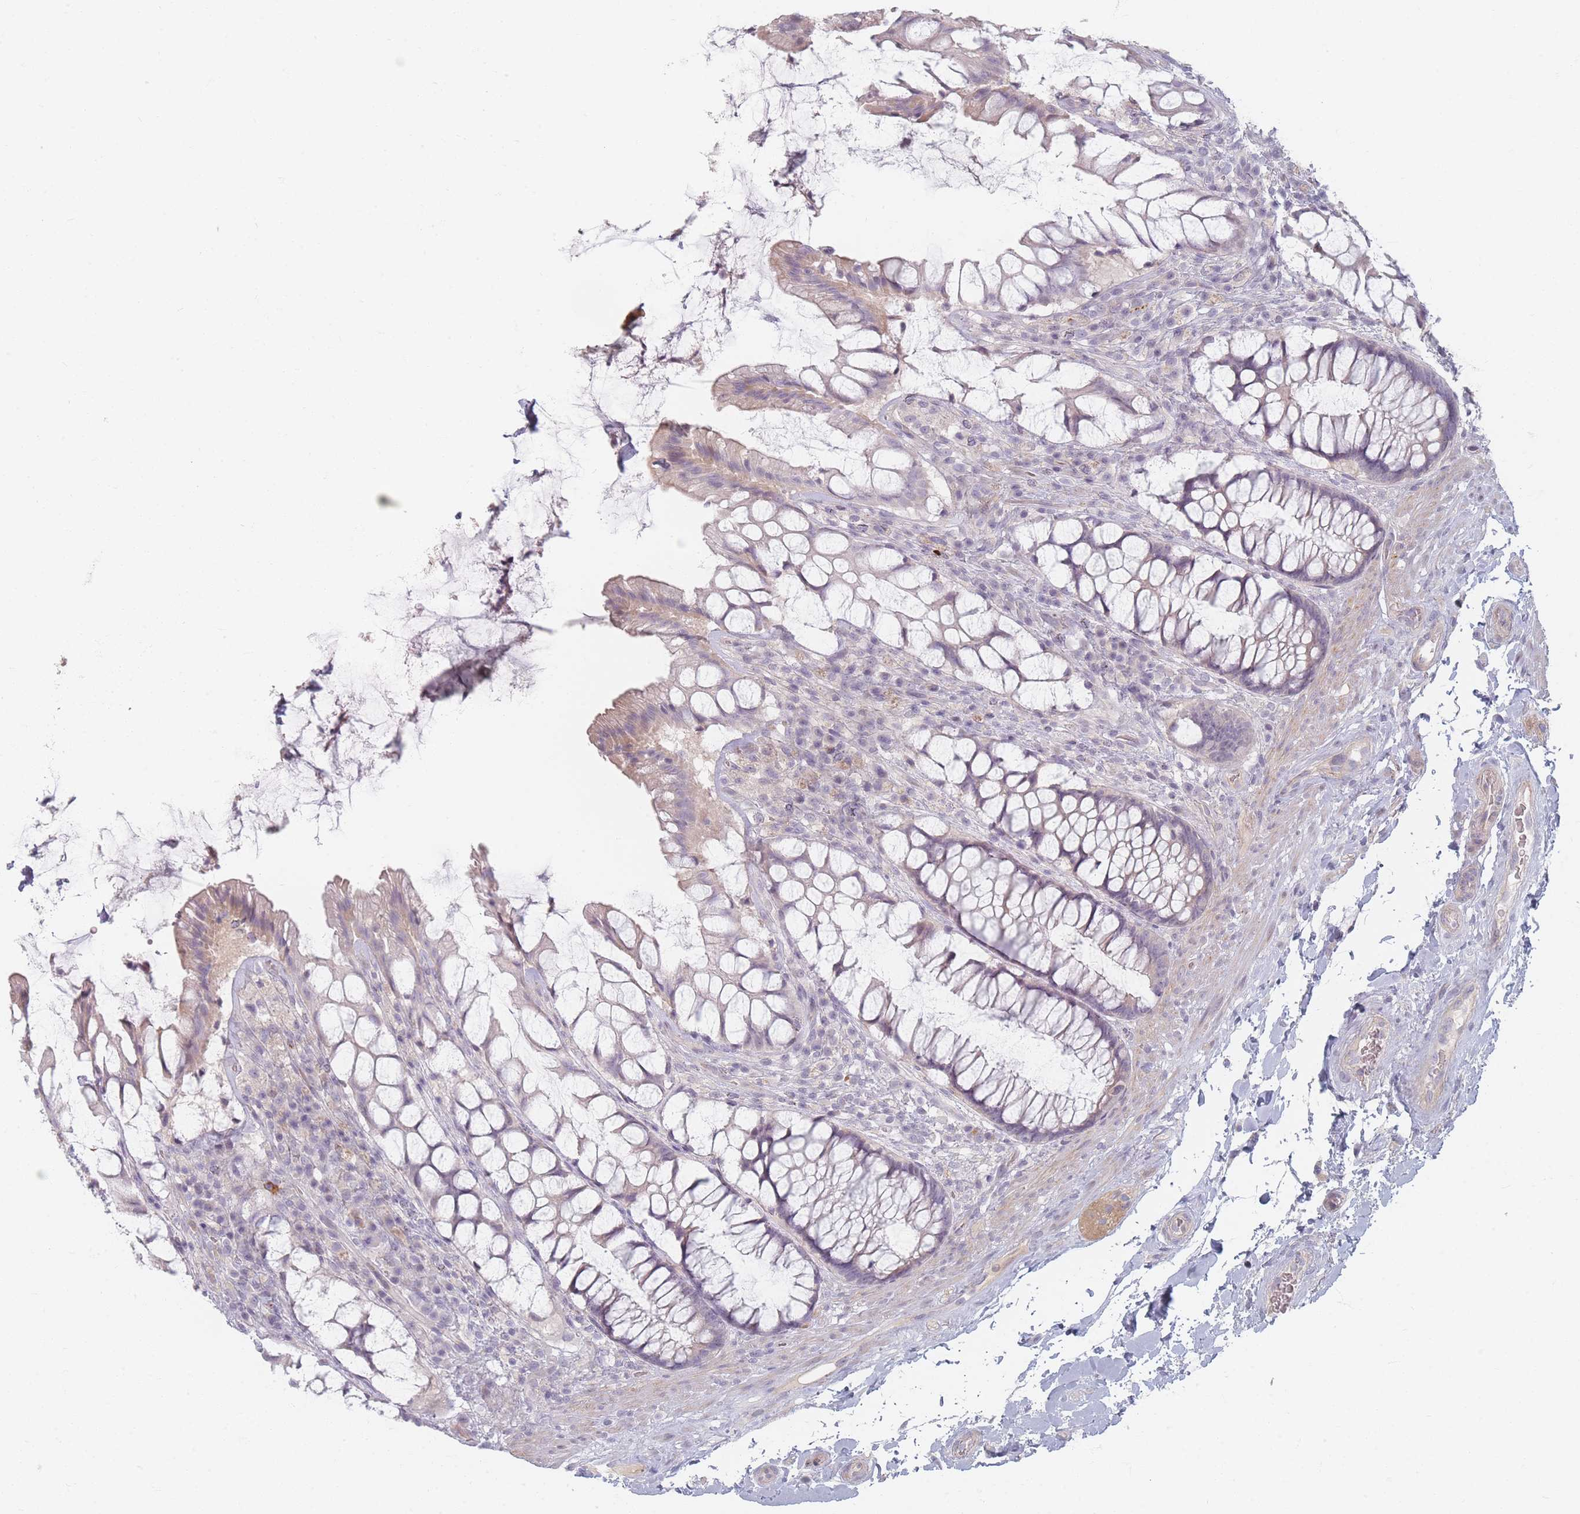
{"staining": {"intensity": "weak", "quantity": "<25%", "location": "cytoplasmic/membranous"}, "tissue": "rectum", "cell_type": "Glandular cells", "image_type": "normal", "snomed": [{"axis": "morphology", "description": "Normal tissue, NOS"}, {"axis": "topography", "description": "Rectum"}], "caption": "The micrograph displays no staining of glandular cells in unremarkable rectum.", "gene": "TMOD1", "patient": {"sex": "female", "age": 58}}